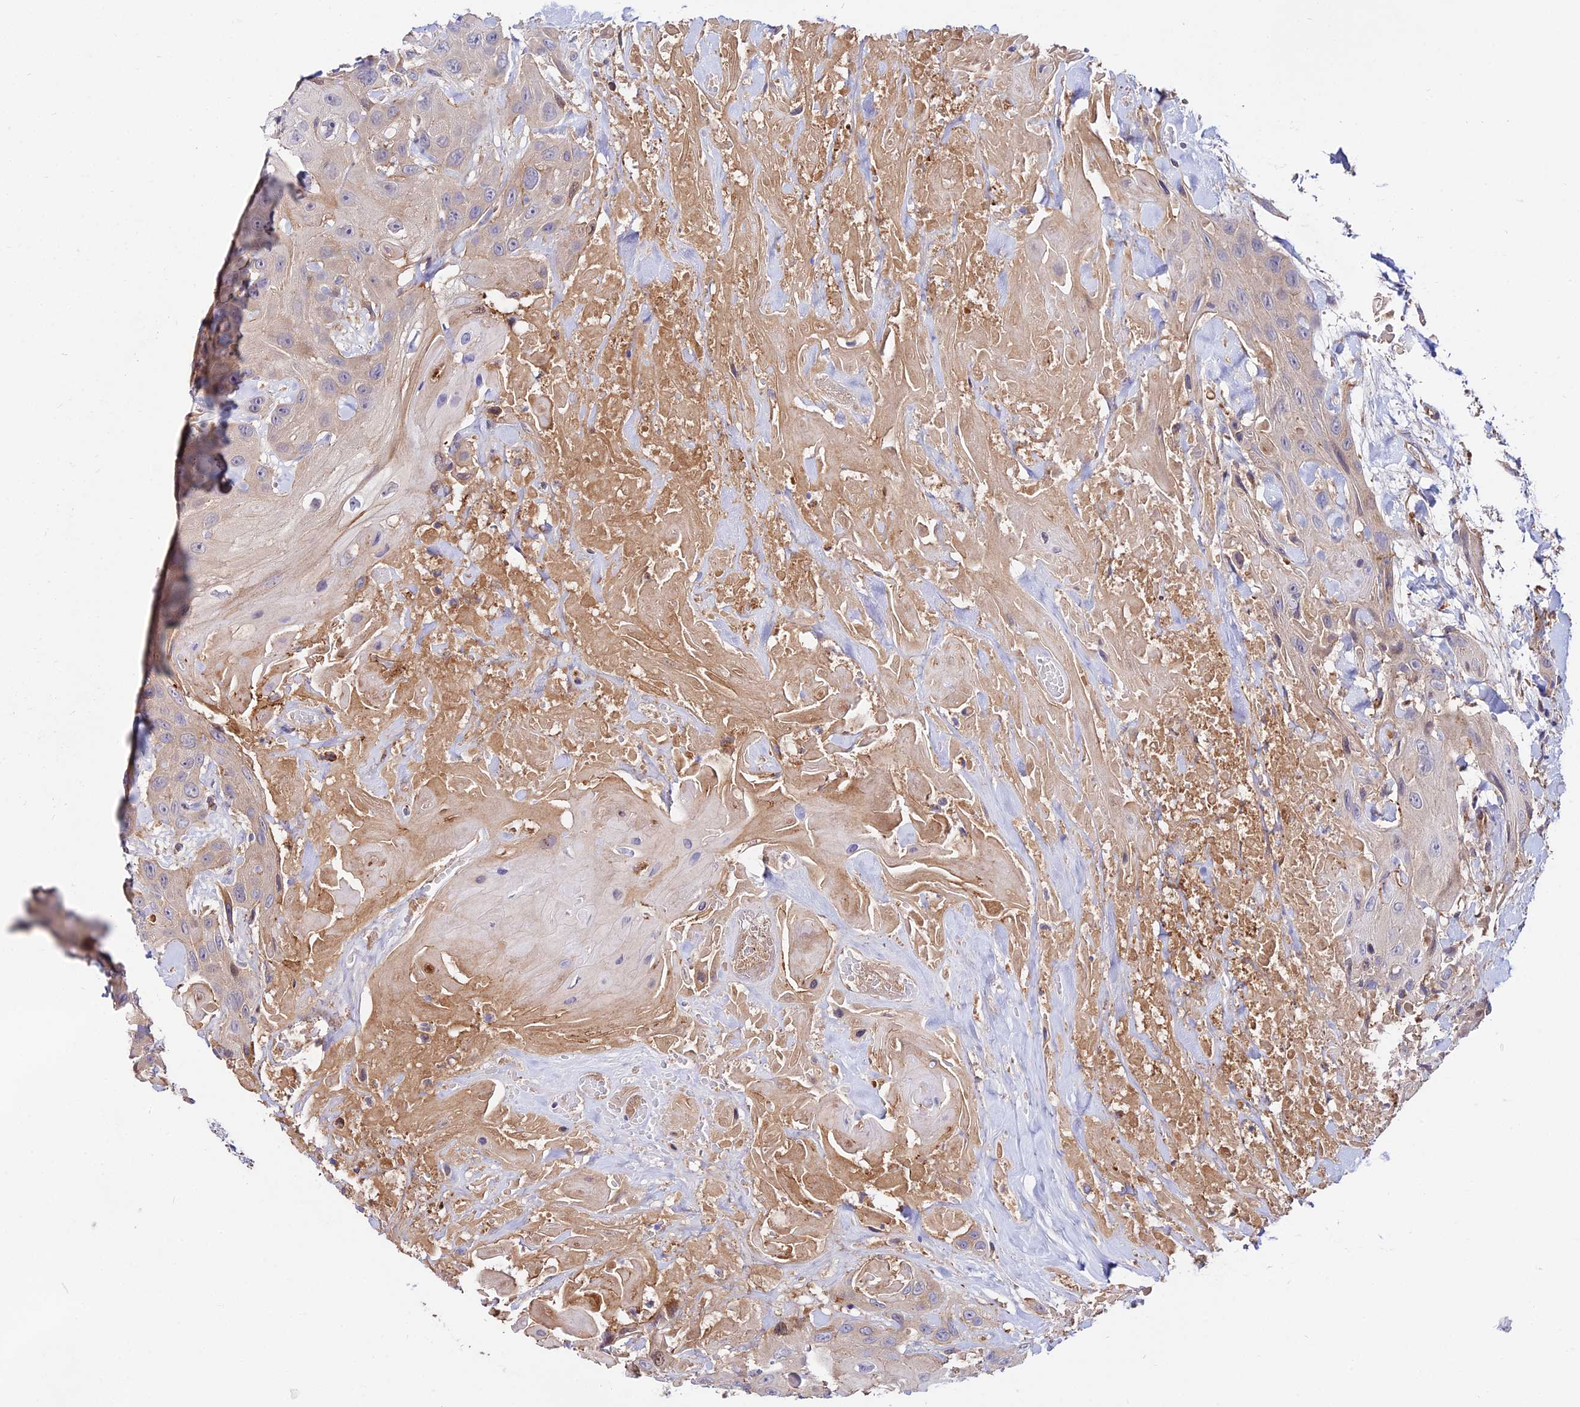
{"staining": {"intensity": "negative", "quantity": "none", "location": "none"}, "tissue": "head and neck cancer", "cell_type": "Tumor cells", "image_type": "cancer", "snomed": [{"axis": "morphology", "description": "Squamous cell carcinoma, NOS"}, {"axis": "topography", "description": "Head-Neck"}], "caption": "This histopathology image is of head and neck cancer (squamous cell carcinoma) stained with immunohistochemistry to label a protein in brown with the nuclei are counter-stained blue. There is no staining in tumor cells.", "gene": "PYM1", "patient": {"sex": "male", "age": 81}}